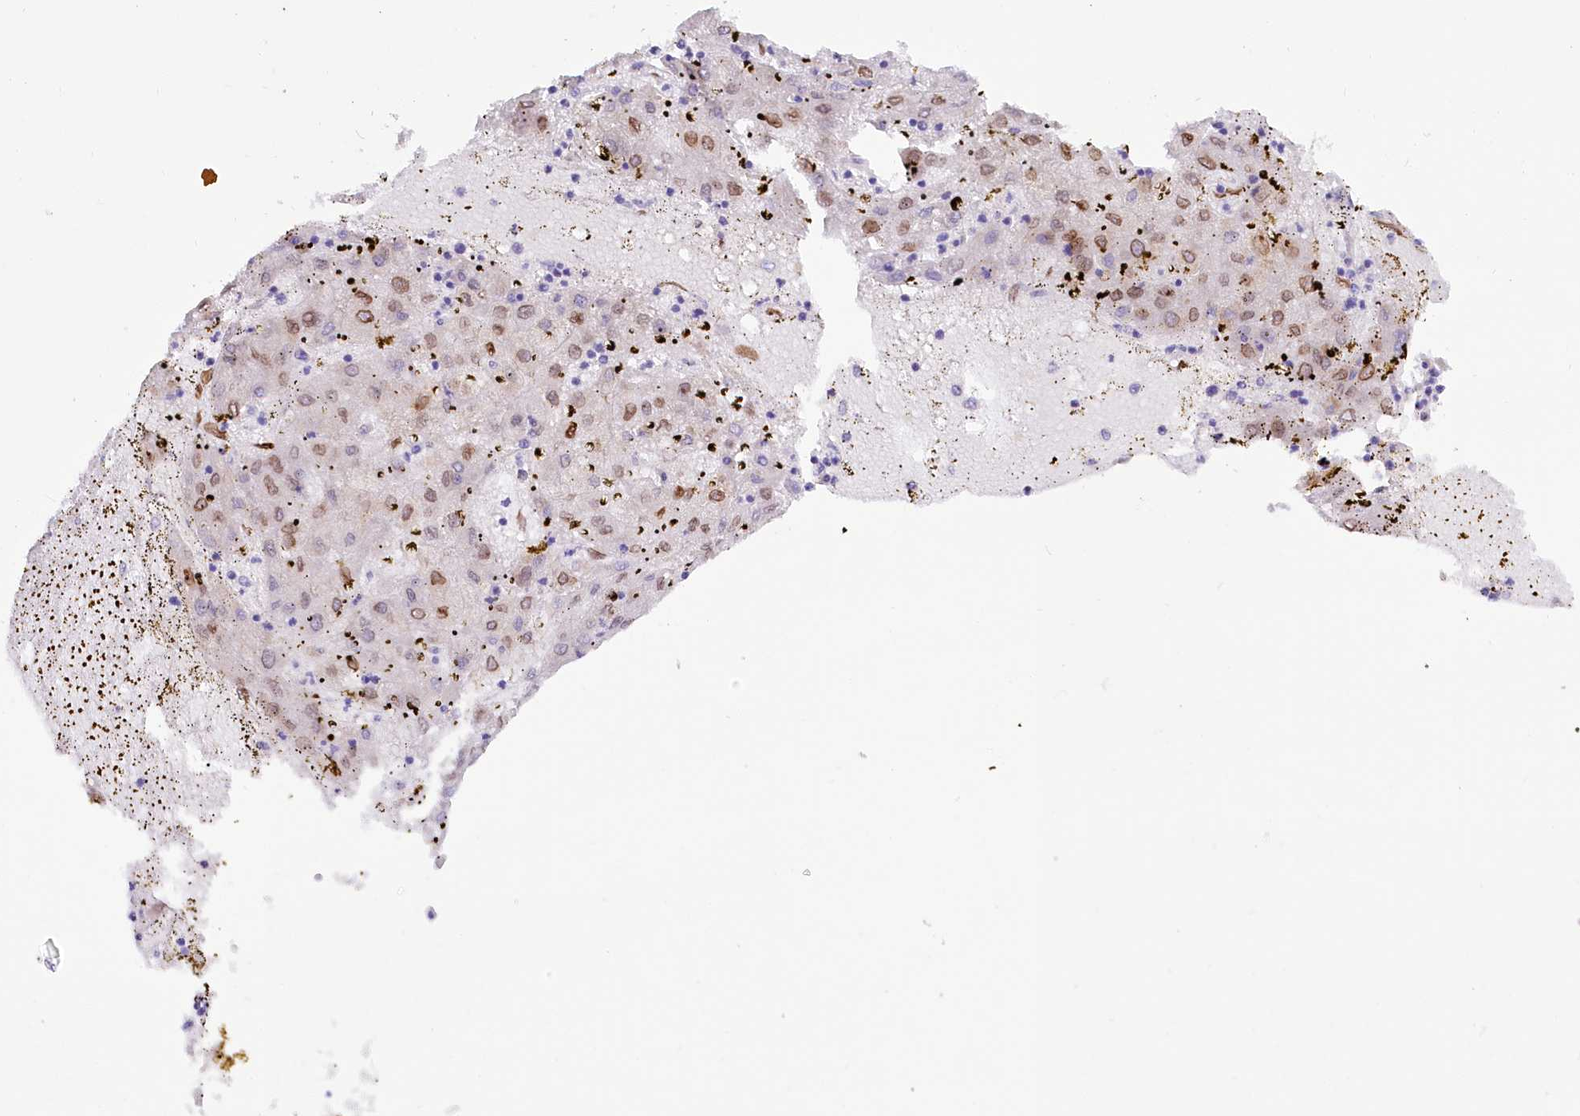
{"staining": {"intensity": "moderate", "quantity": "25%-75%", "location": "nuclear"}, "tissue": "liver cancer", "cell_type": "Tumor cells", "image_type": "cancer", "snomed": [{"axis": "morphology", "description": "Carcinoma, Hepatocellular, NOS"}, {"axis": "topography", "description": "Liver"}], "caption": "Hepatocellular carcinoma (liver) stained for a protein (brown) reveals moderate nuclear positive expression in about 25%-75% of tumor cells.", "gene": "PPIP5K2", "patient": {"sex": "male", "age": 72}}